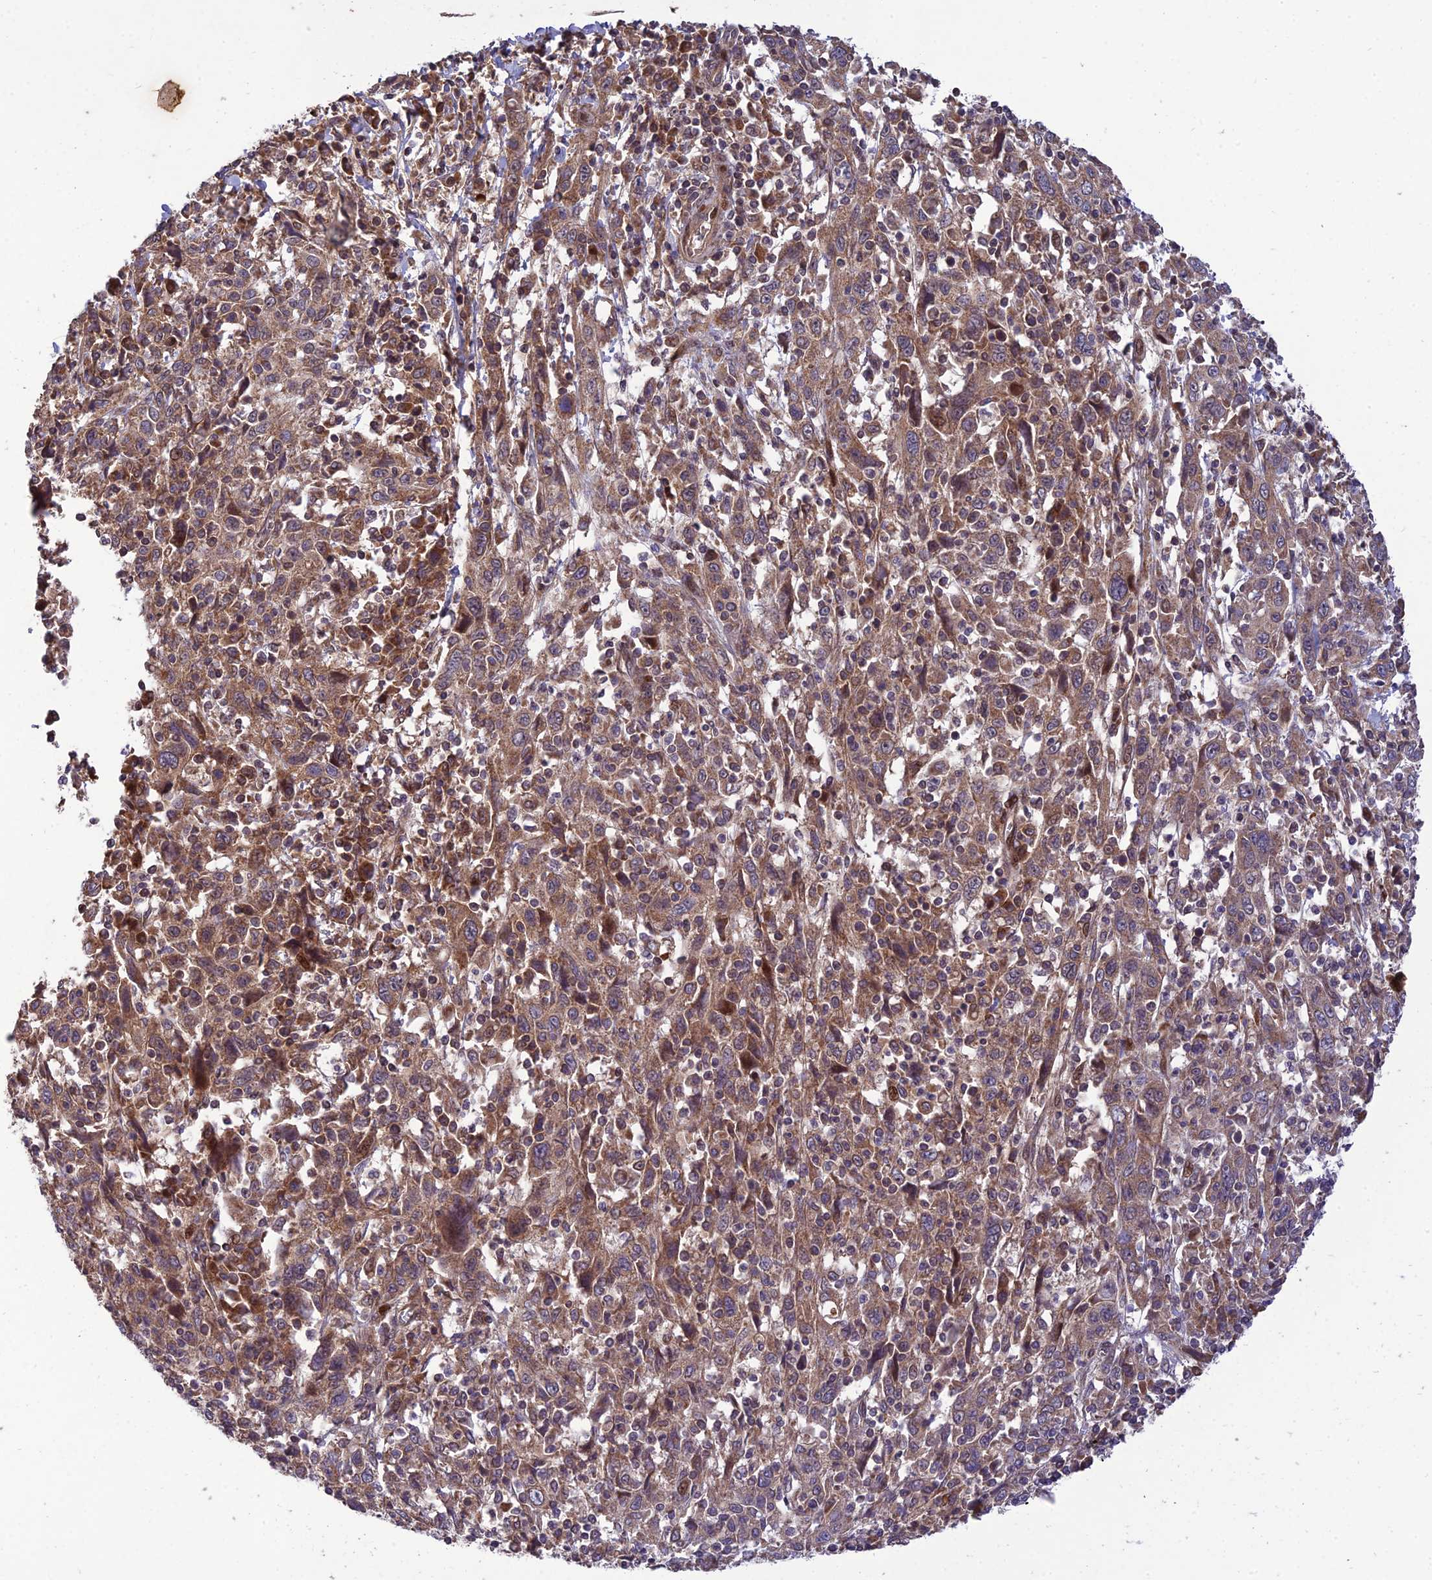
{"staining": {"intensity": "moderate", "quantity": ">75%", "location": "cytoplasmic/membranous"}, "tissue": "cervical cancer", "cell_type": "Tumor cells", "image_type": "cancer", "snomed": [{"axis": "morphology", "description": "Squamous cell carcinoma, NOS"}, {"axis": "topography", "description": "Cervix"}], "caption": "Cervical cancer was stained to show a protein in brown. There is medium levels of moderate cytoplasmic/membranous staining in approximately >75% of tumor cells.", "gene": "PLEKHG2", "patient": {"sex": "female", "age": 46}}